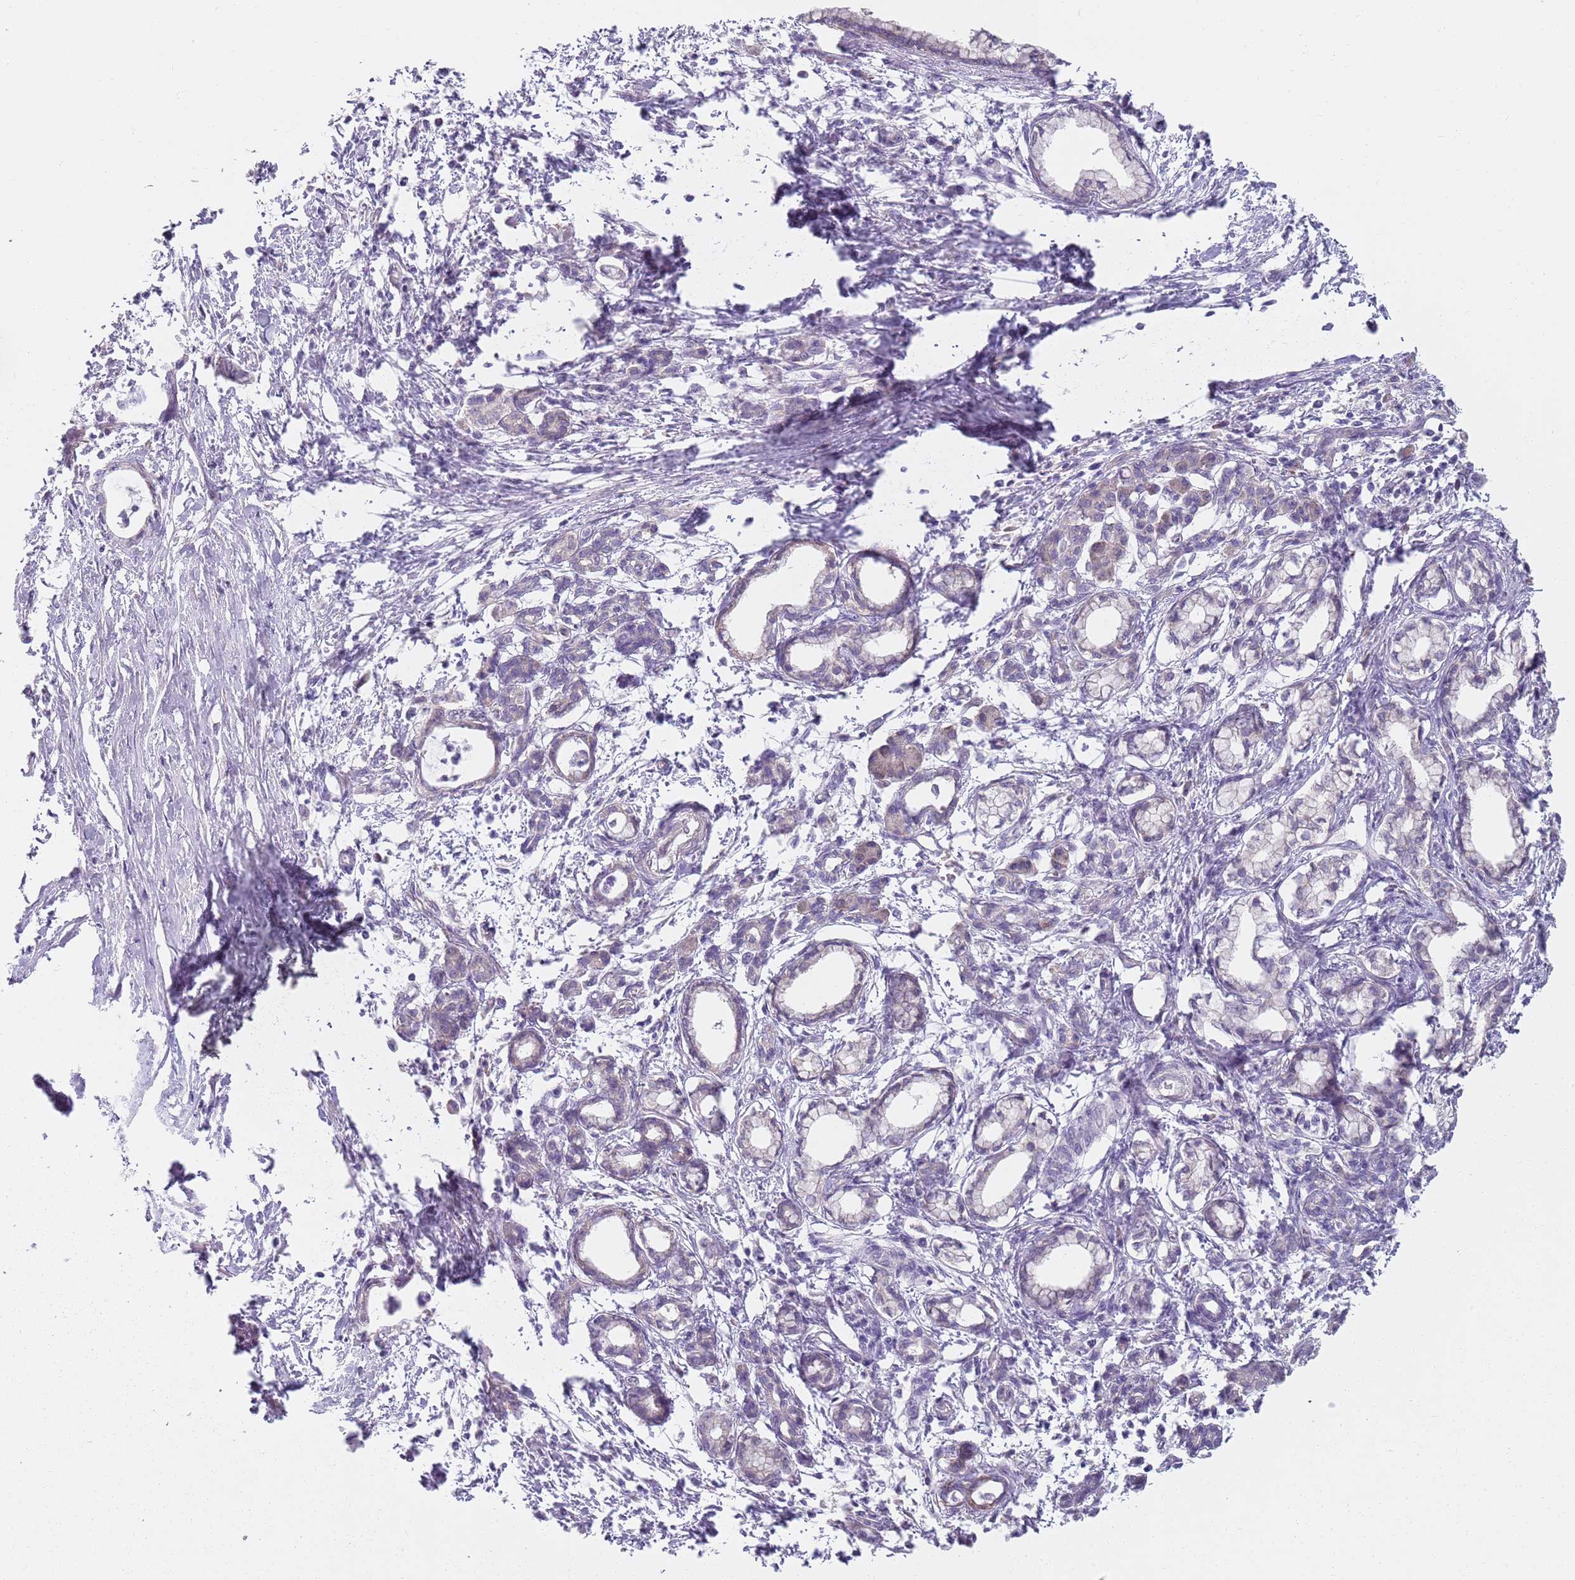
{"staining": {"intensity": "negative", "quantity": "none", "location": "none"}, "tissue": "pancreatic cancer", "cell_type": "Tumor cells", "image_type": "cancer", "snomed": [{"axis": "morphology", "description": "Adenocarcinoma, NOS"}, {"axis": "topography", "description": "Pancreas"}], "caption": "The image demonstrates no significant expression in tumor cells of adenocarcinoma (pancreatic). The staining is performed using DAB brown chromogen with nuclei counter-stained in using hematoxylin.", "gene": "SLC26A6", "patient": {"sex": "female", "age": 55}}